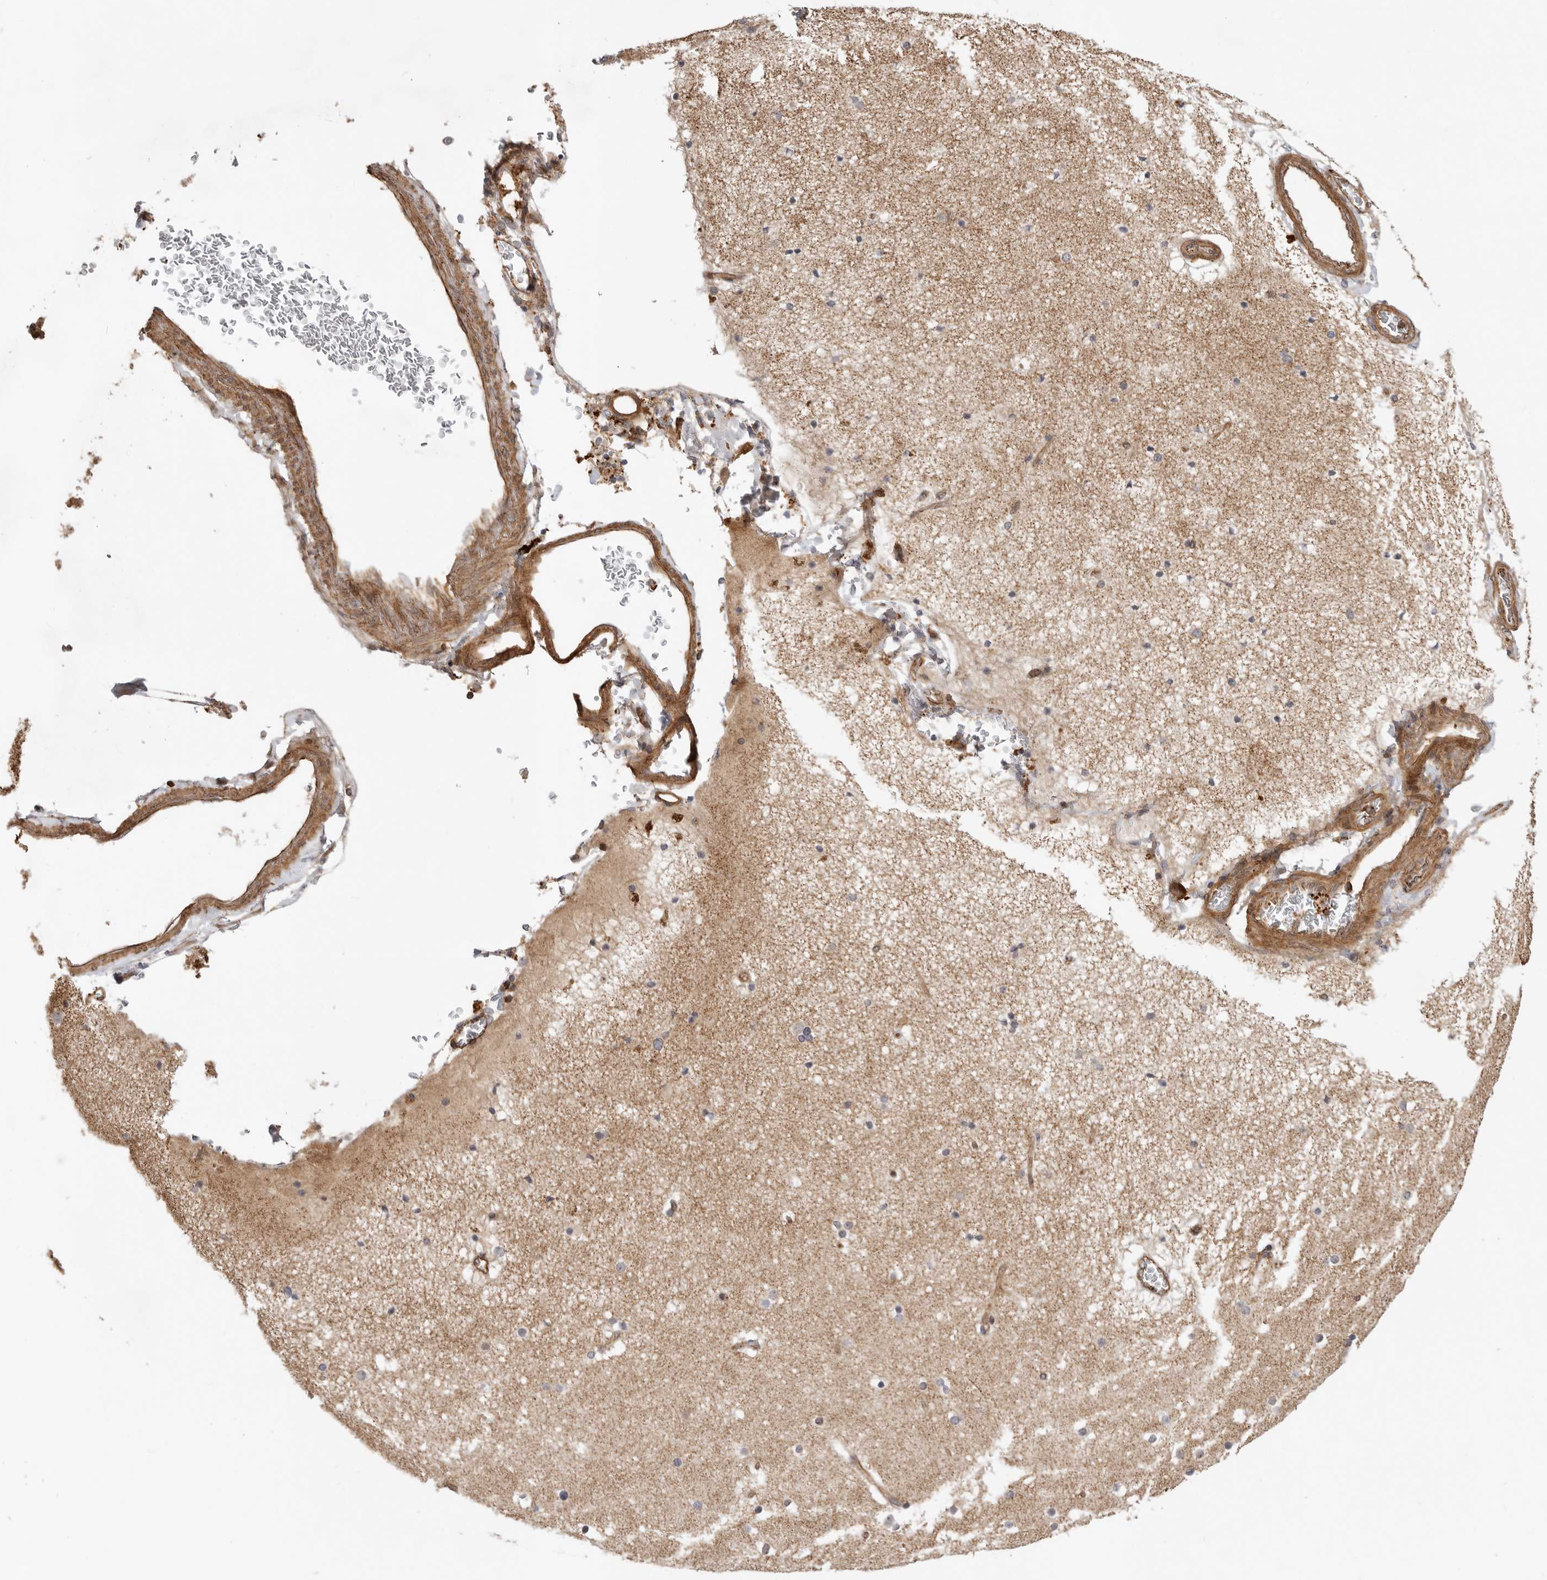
{"staining": {"intensity": "moderate", "quantity": ">75%", "location": "cytoplasmic/membranous"}, "tissue": "cerebral cortex", "cell_type": "Endothelial cells", "image_type": "normal", "snomed": [{"axis": "morphology", "description": "Normal tissue, NOS"}, {"axis": "topography", "description": "Cerebral cortex"}], "caption": "Unremarkable cerebral cortex reveals moderate cytoplasmic/membranous staining in about >75% of endothelial cells The protein of interest is stained brown, and the nuclei are stained in blue (DAB (3,3'-diaminobenzidine) IHC with brightfield microscopy, high magnification)..", "gene": "GPATCH2", "patient": {"sex": "male", "age": 57}}